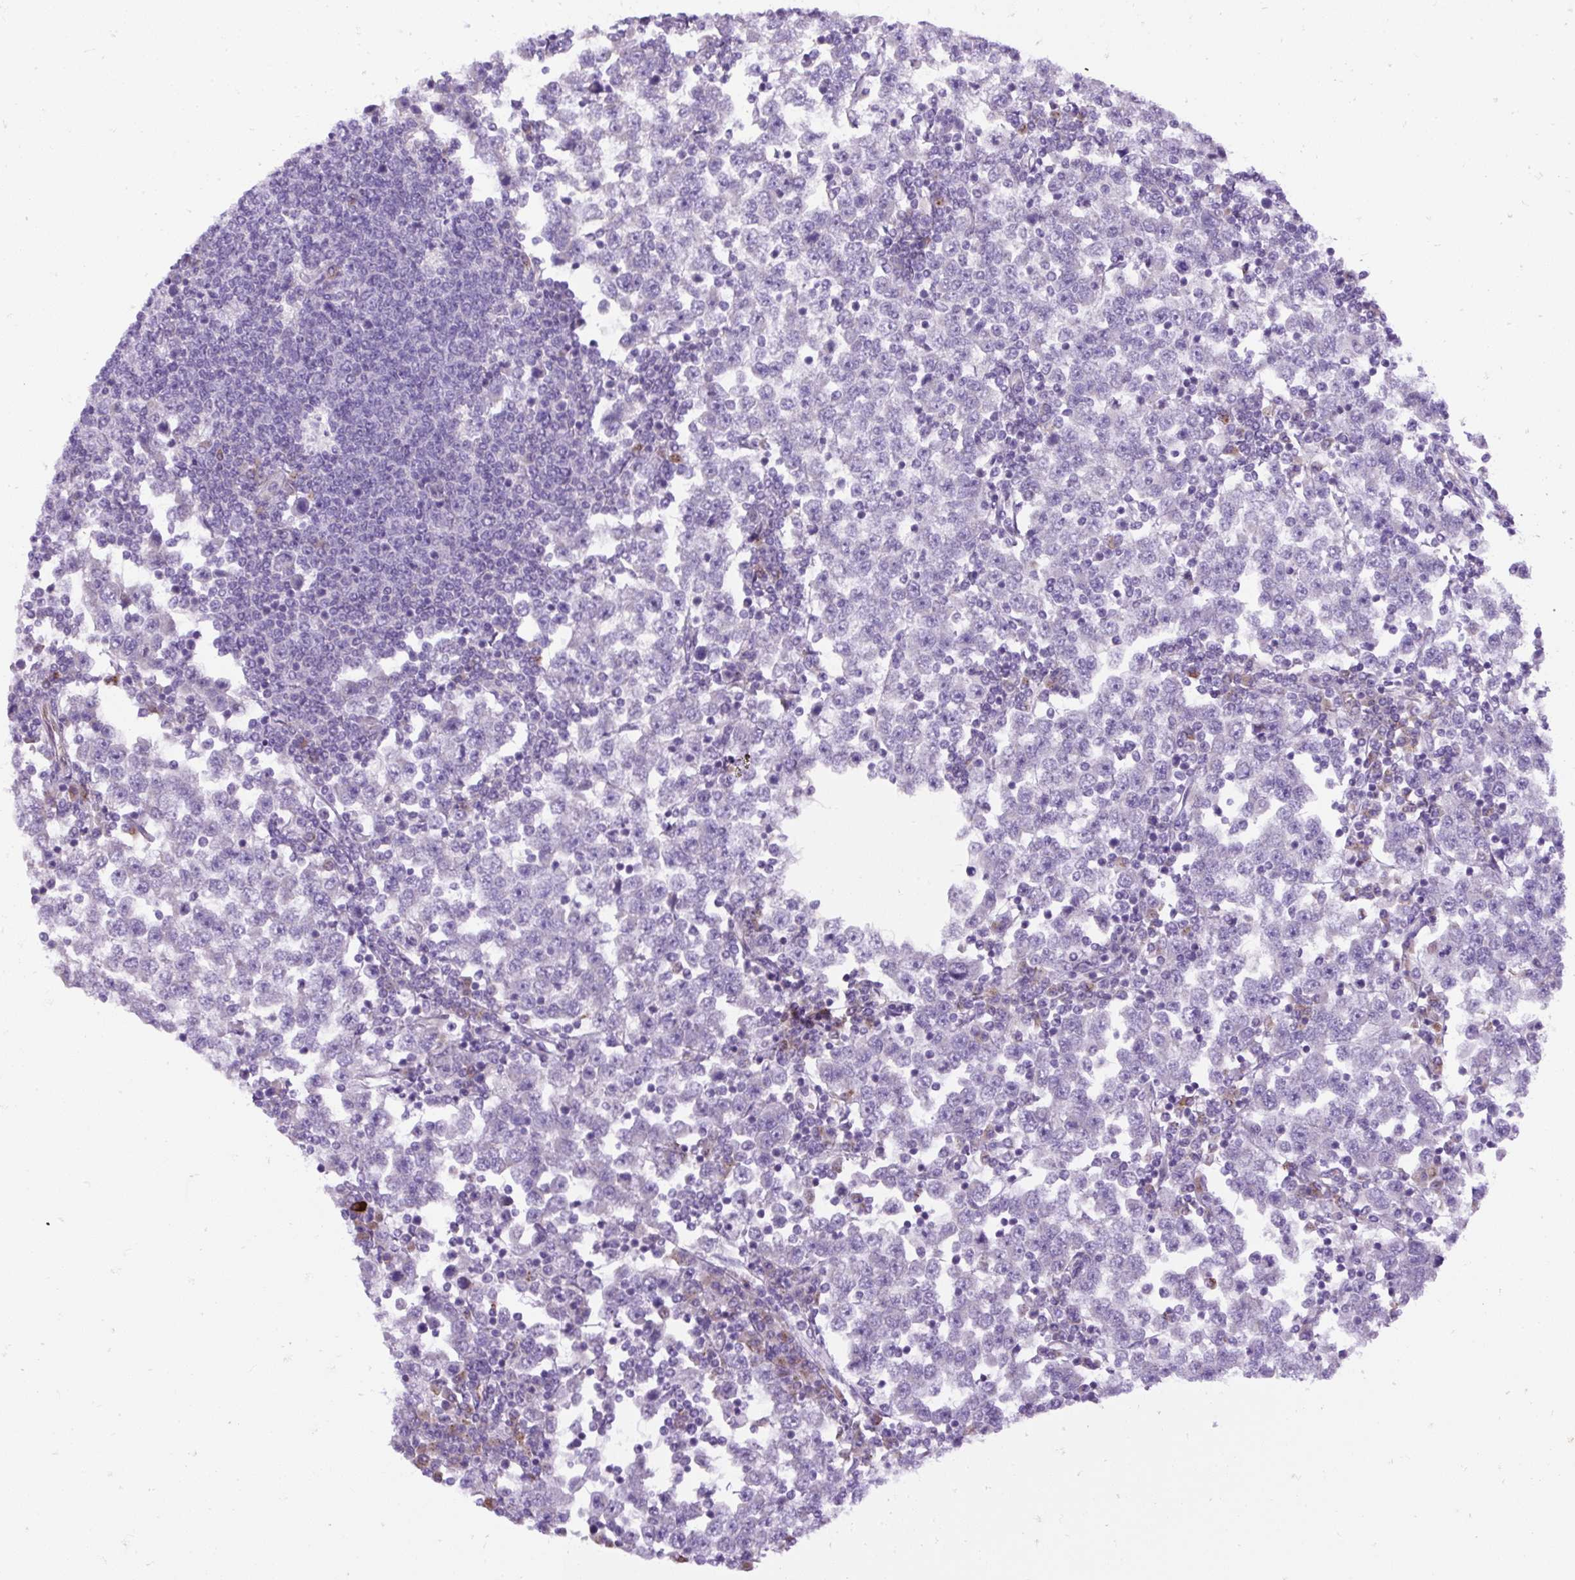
{"staining": {"intensity": "negative", "quantity": "none", "location": "none"}, "tissue": "testis cancer", "cell_type": "Tumor cells", "image_type": "cancer", "snomed": [{"axis": "morphology", "description": "Seminoma, NOS"}, {"axis": "topography", "description": "Testis"}], "caption": "IHC image of neoplastic tissue: human seminoma (testis) stained with DAB (3,3'-diaminobenzidine) shows no significant protein positivity in tumor cells.", "gene": "FAM149A", "patient": {"sex": "male", "age": 65}}